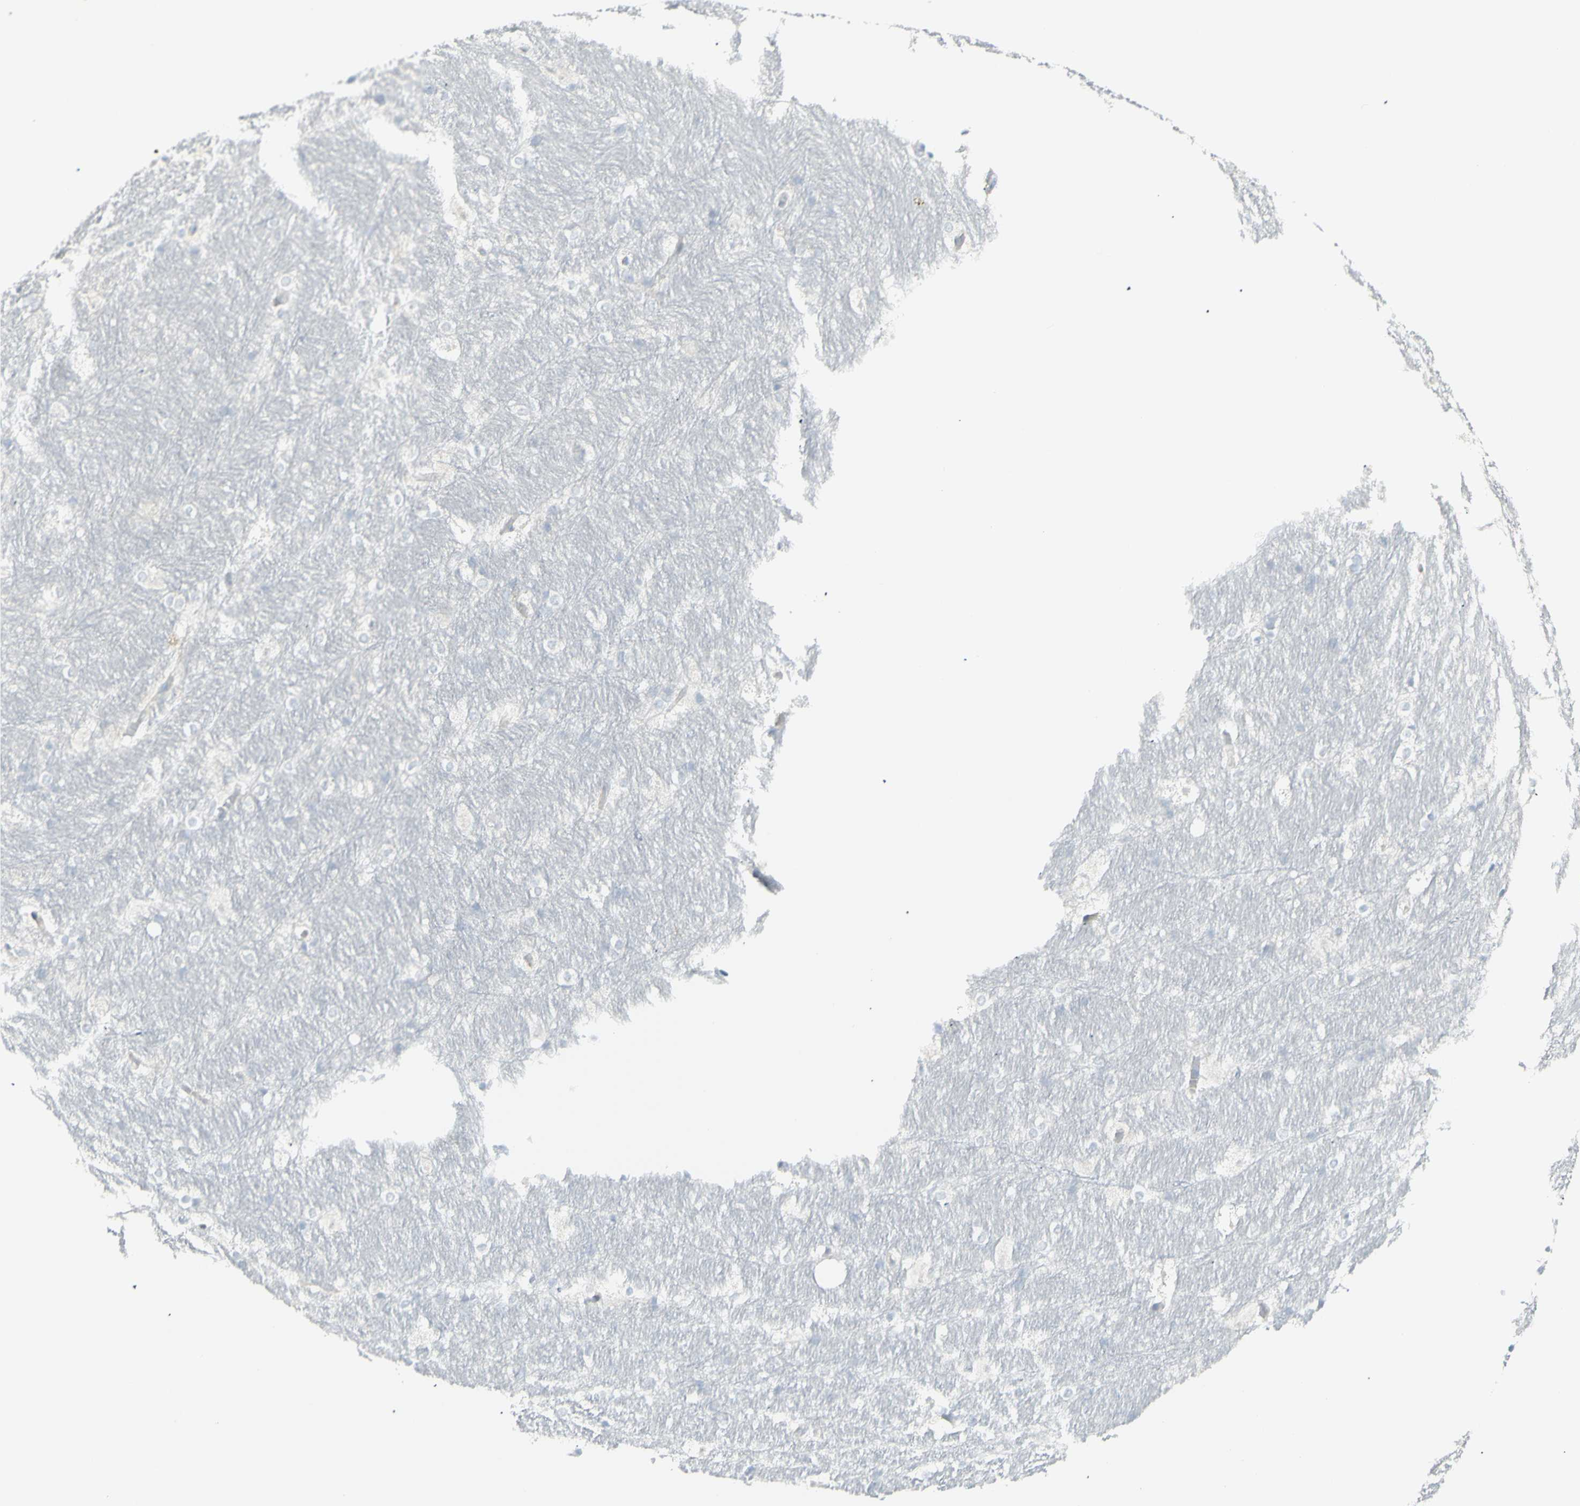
{"staining": {"intensity": "negative", "quantity": "none", "location": "none"}, "tissue": "hippocampus", "cell_type": "Glial cells", "image_type": "normal", "snomed": [{"axis": "morphology", "description": "Normal tissue, NOS"}, {"axis": "topography", "description": "Hippocampus"}], "caption": "Immunohistochemistry of unremarkable human hippocampus reveals no staining in glial cells. (DAB (3,3'-diaminobenzidine) immunohistochemistry with hematoxylin counter stain).", "gene": "NDST4", "patient": {"sex": "female", "age": 19}}